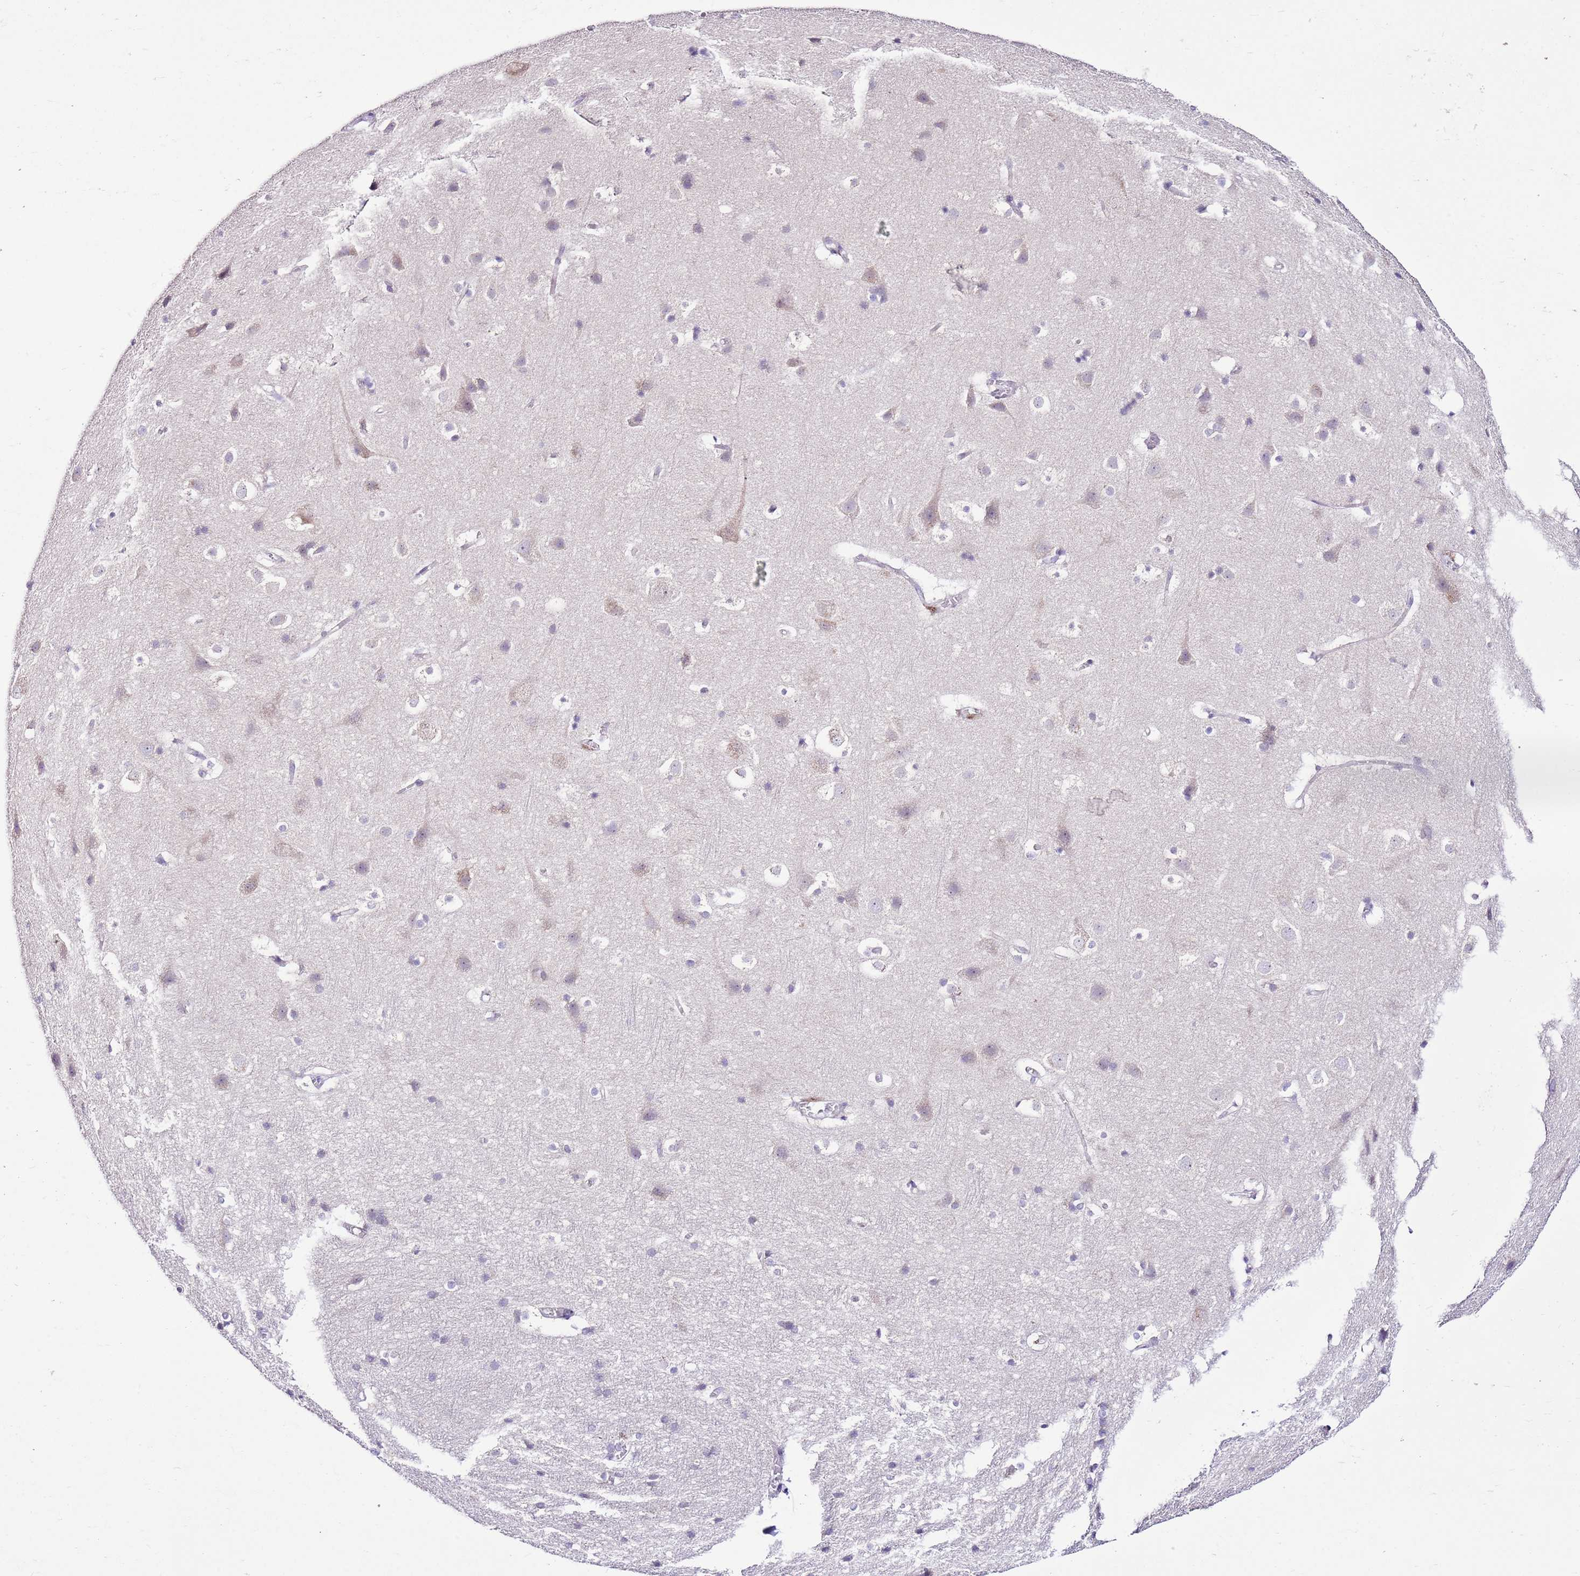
{"staining": {"intensity": "negative", "quantity": "none", "location": "none"}, "tissue": "cerebral cortex", "cell_type": "Endothelial cells", "image_type": "normal", "snomed": [{"axis": "morphology", "description": "Normal tissue, NOS"}, {"axis": "topography", "description": "Cerebral cortex"}], "caption": "This histopathology image is of normal cerebral cortex stained with immunohistochemistry (IHC) to label a protein in brown with the nuclei are counter-stained blue. There is no positivity in endothelial cells.", "gene": "MRPL36", "patient": {"sex": "male", "age": 54}}